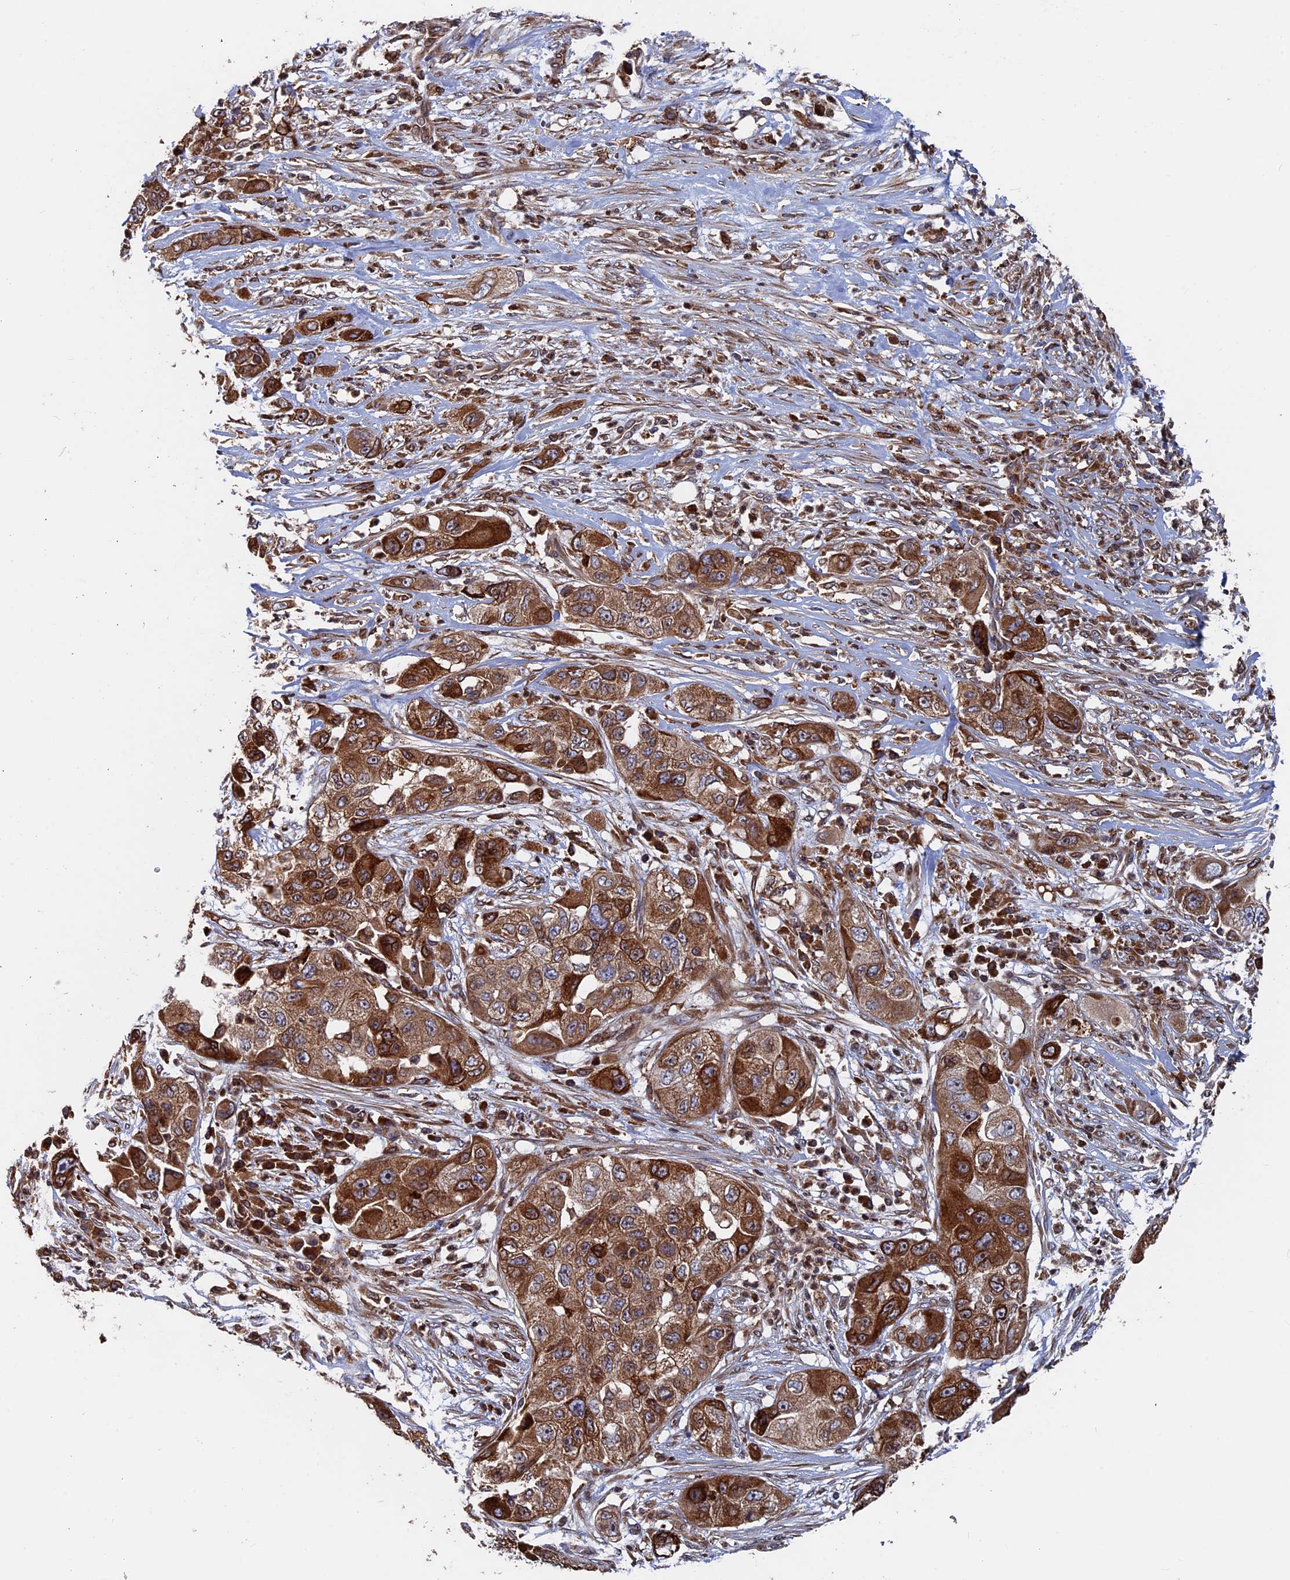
{"staining": {"intensity": "strong", "quantity": ">75%", "location": "cytoplasmic/membranous"}, "tissue": "pancreatic cancer", "cell_type": "Tumor cells", "image_type": "cancer", "snomed": [{"axis": "morphology", "description": "Adenocarcinoma, NOS"}, {"axis": "topography", "description": "Pancreas"}], "caption": "A high-resolution image shows immunohistochemistry (IHC) staining of adenocarcinoma (pancreatic), which displays strong cytoplasmic/membranous positivity in approximately >75% of tumor cells. Nuclei are stained in blue.", "gene": "RPUSD1", "patient": {"sex": "female", "age": 78}}